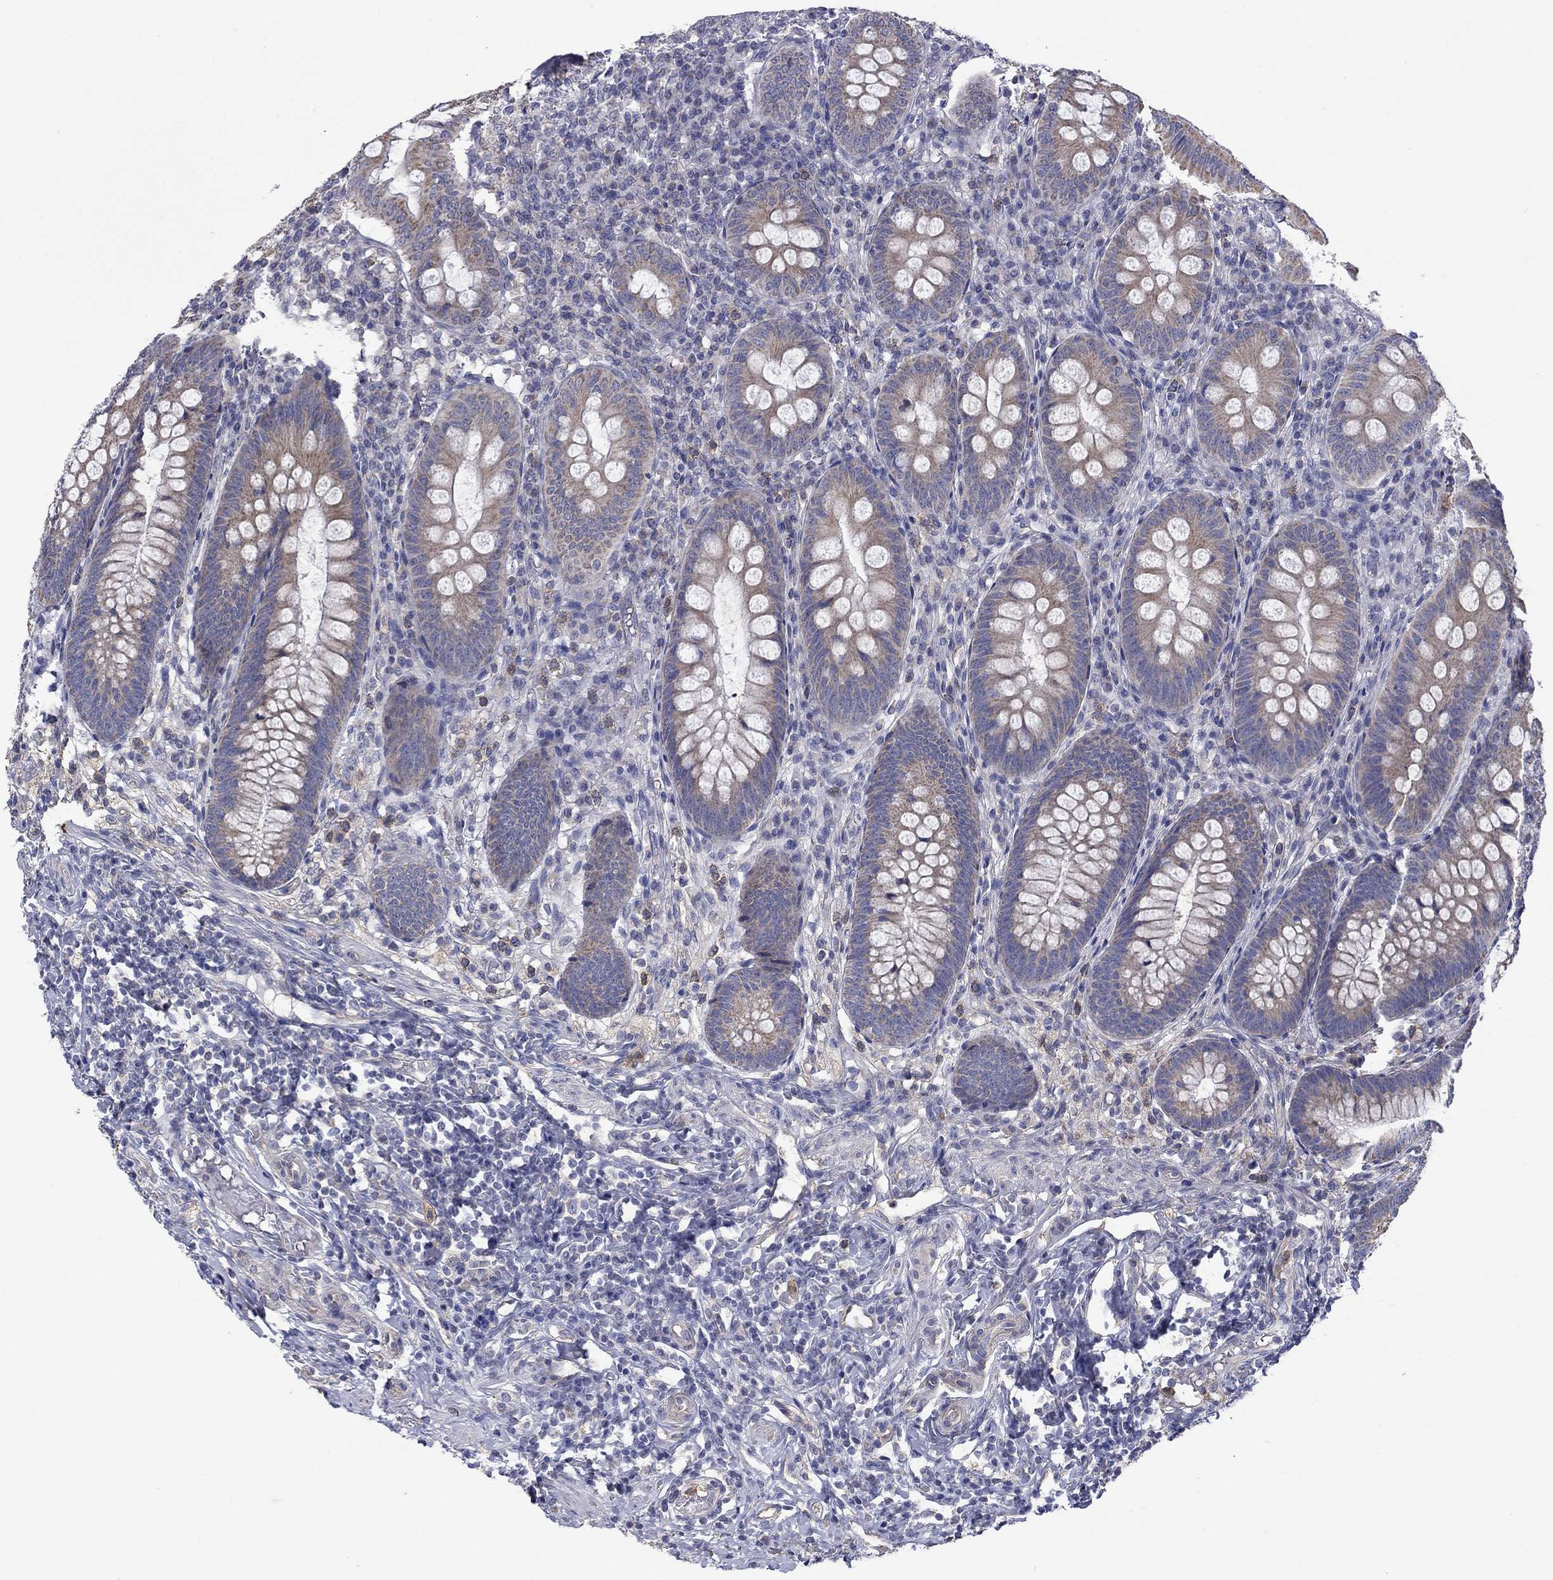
{"staining": {"intensity": "weak", "quantity": "25%-75%", "location": "cytoplasmic/membranous"}, "tissue": "appendix", "cell_type": "Glandular cells", "image_type": "normal", "snomed": [{"axis": "morphology", "description": "Normal tissue, NOS"}, {"axis": "morphology", "description": "Inflammation, NOS"}, {"axis": "topography", "description": "Appendix"}], "caption": "Appendix stained for a protein (brown) demonstrates weak cytoplasmic/membranous positive expression in about 25%-75% of glandular cells.", "gene": "CAMKK2", "patient": {"sex": "male", "age": 16}}